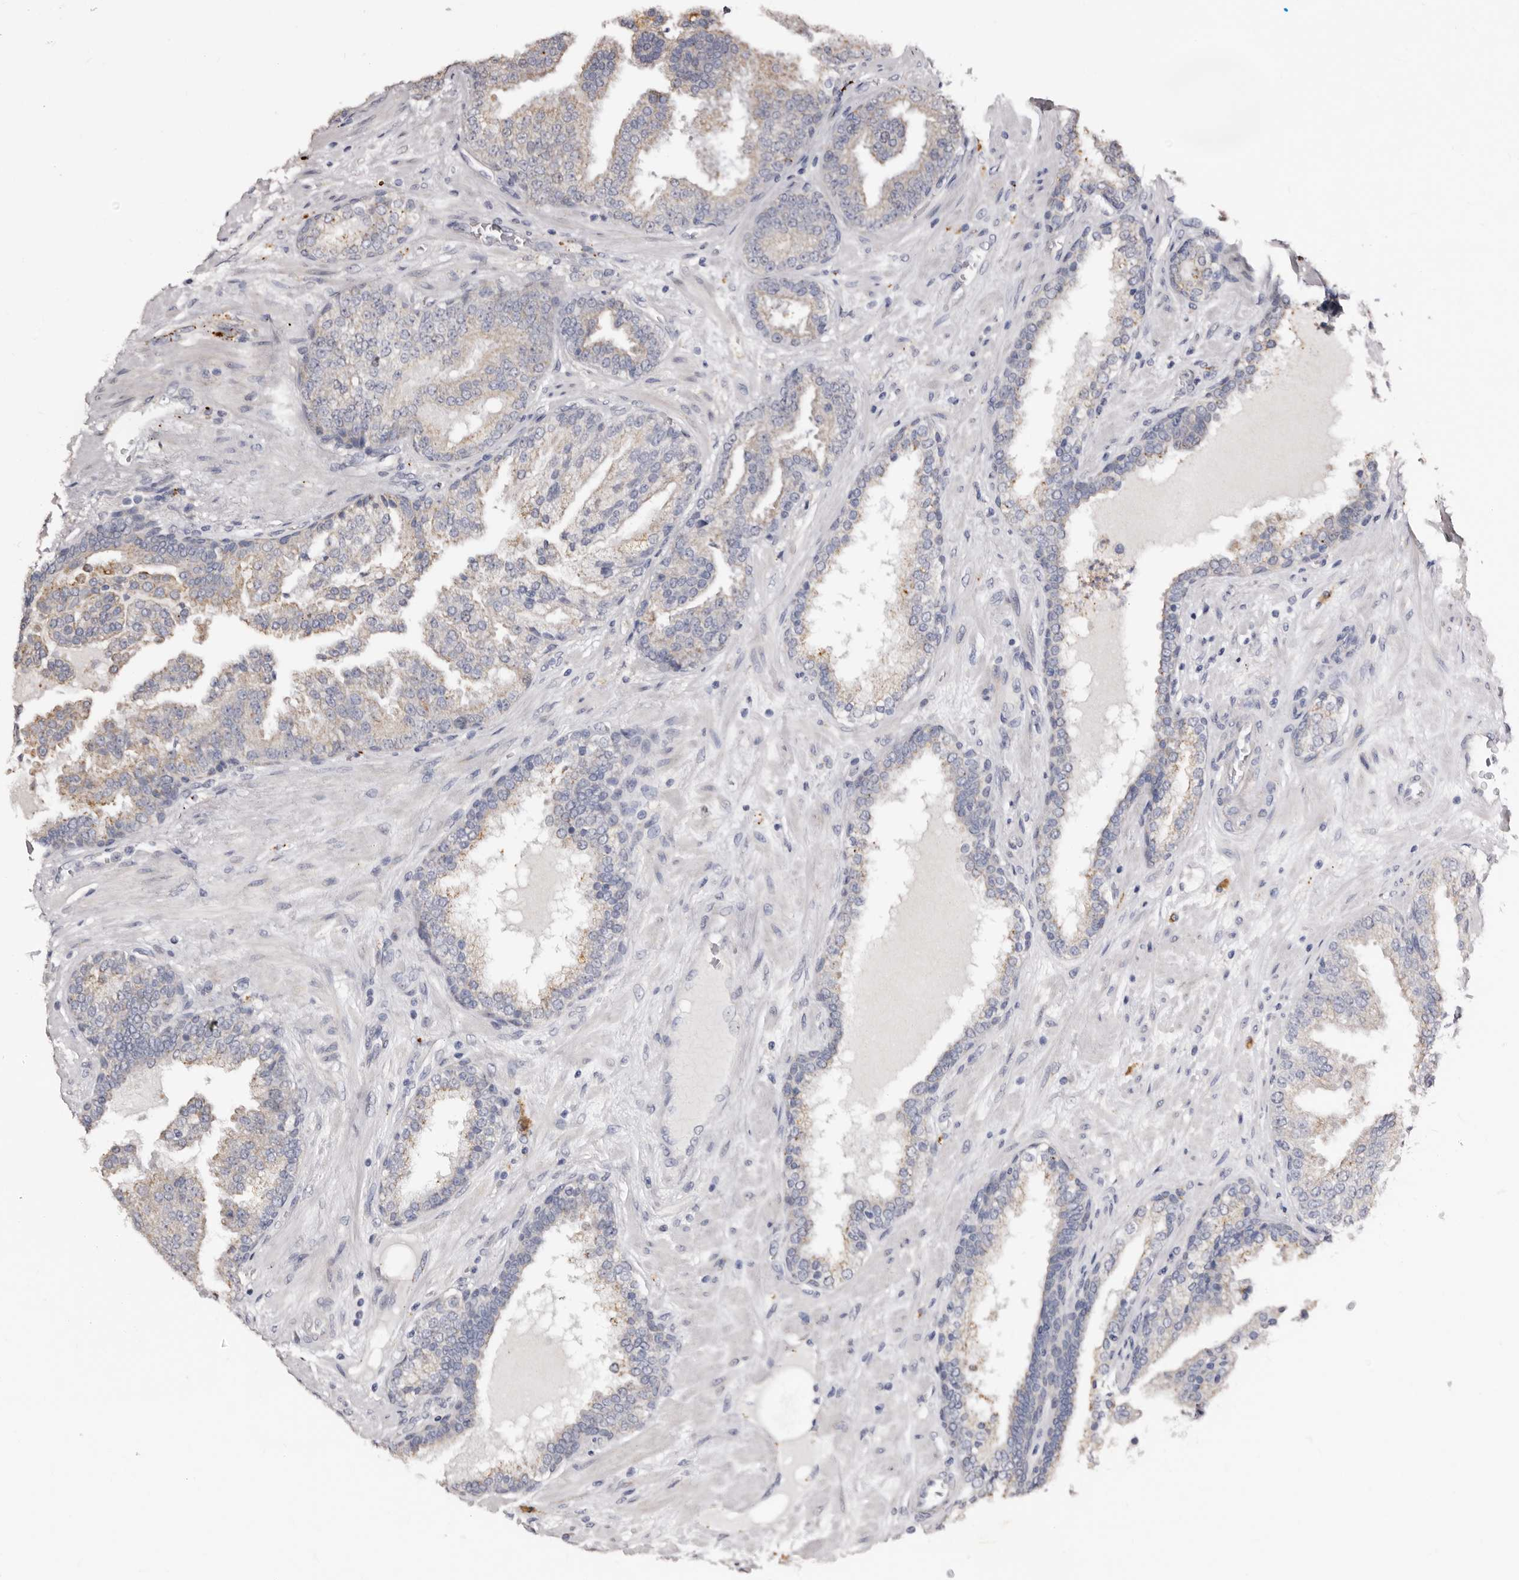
{"staining": {"intensity": "weak", "quantity": "<25%", "location": "cytoplasmic/membranous"}, "tissue": "prostate cancer", "cell_type": "Tumor cells", "image_type": "cancer", "snomed": [{"axis": "morphology", "description": "Adenocarcinoma, Low grade"}, {"axis": "topography", "description": "Prostate"}], "caption": "The image exhibits no significant positivity in tumor cells of prostate low-grade adenocarcinoma.", "gene": "PTAFR", "patient": {"sex": "male", "age": 67}}